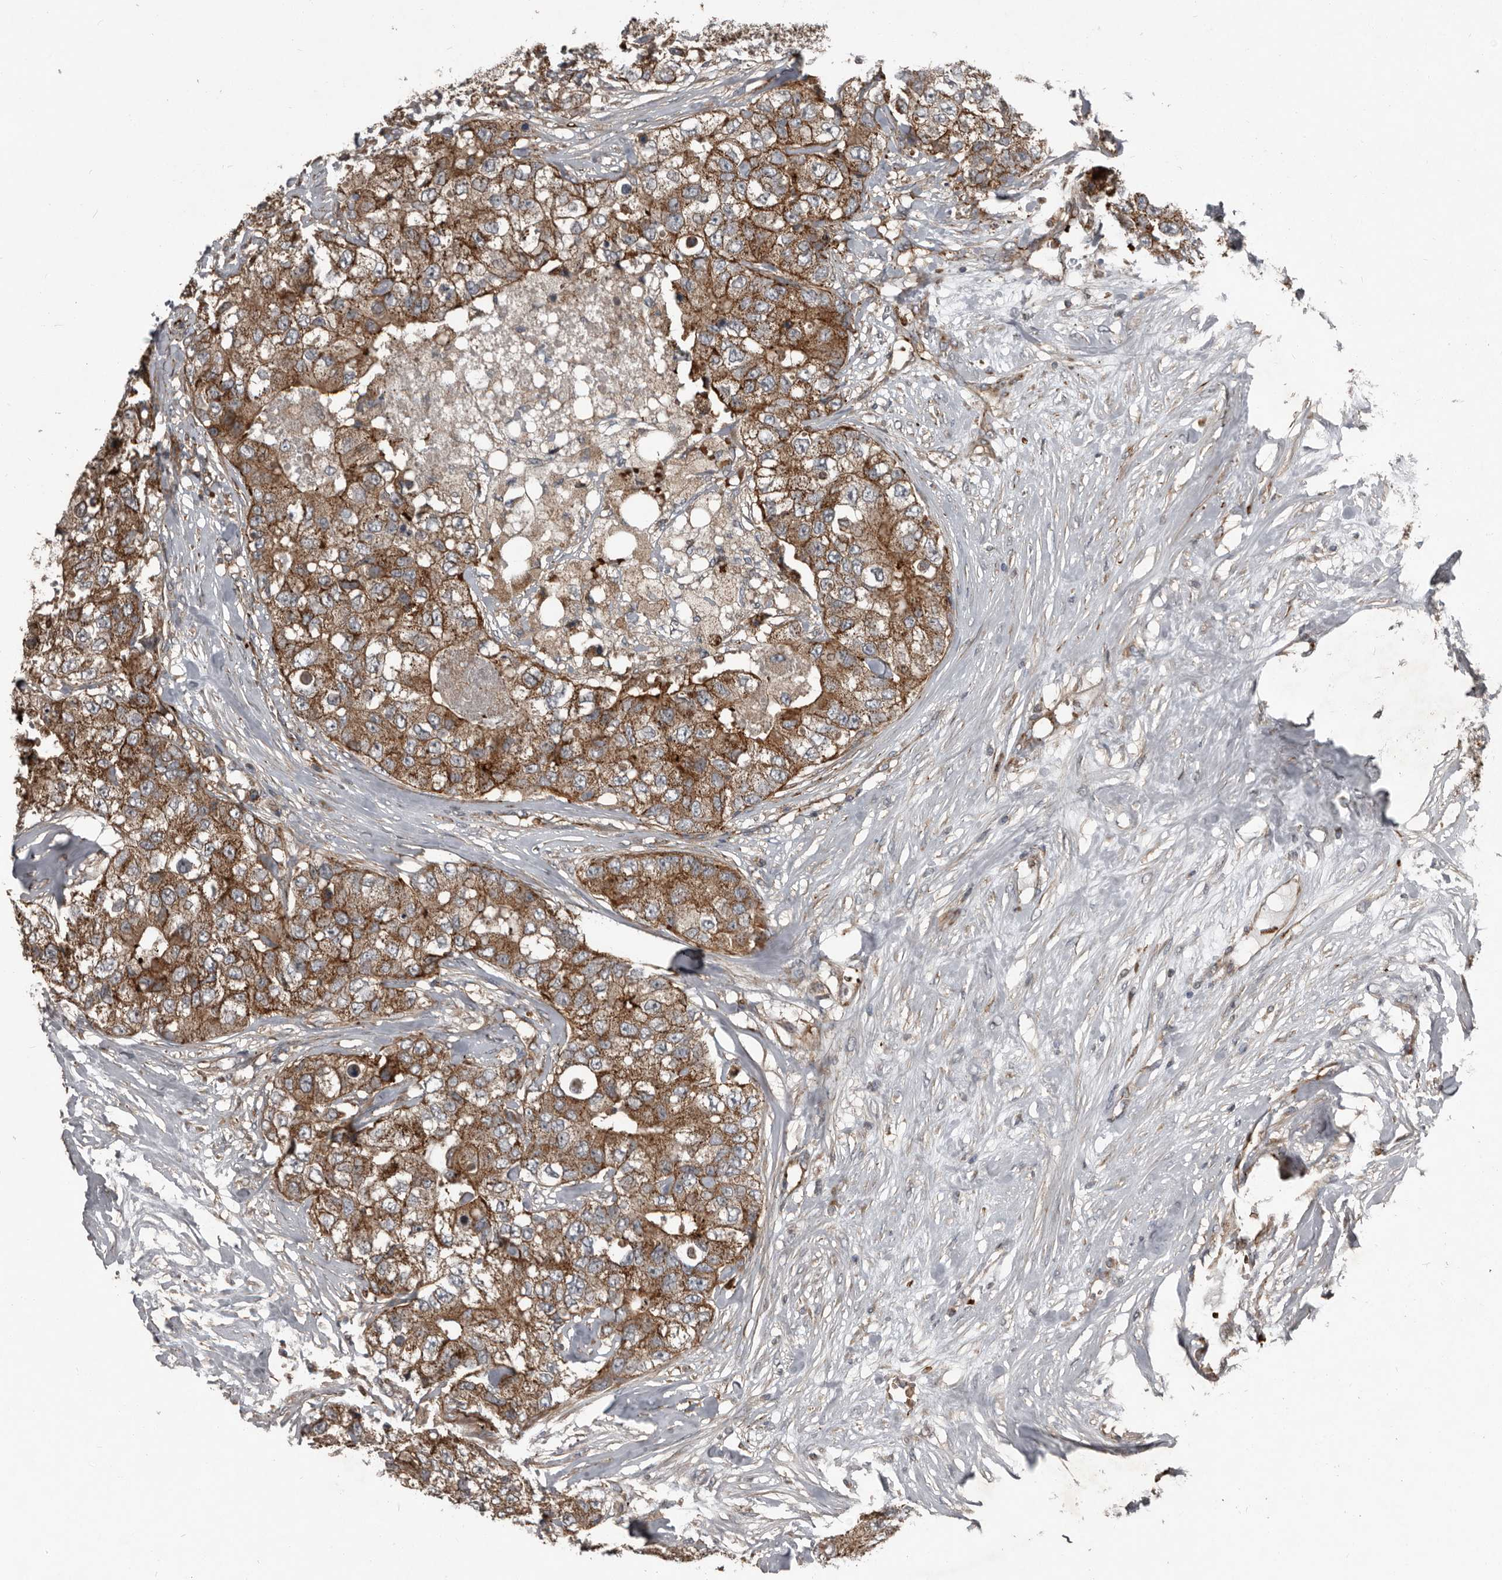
{"staining": {"intensity": "moderate", "quantity": ">75%", "location": "cytoplasmic/membranous"}, "tissue": "breast cancer", "cell_type": "Tumor cells", "image_type": "cancer", "snomed": [{"axis": "morphology", "description": "Duct carcinoma"}, {"axis": "topography", "description": "Breast"}], "caption": "Breast cancer tissue displays moderate cytoplasmic/membranous expression in about >75% of tumor cells, visualized by immunohistochemistry.", "gene": "FBXO31", "patient": {"sex": "female", "age": 62}}